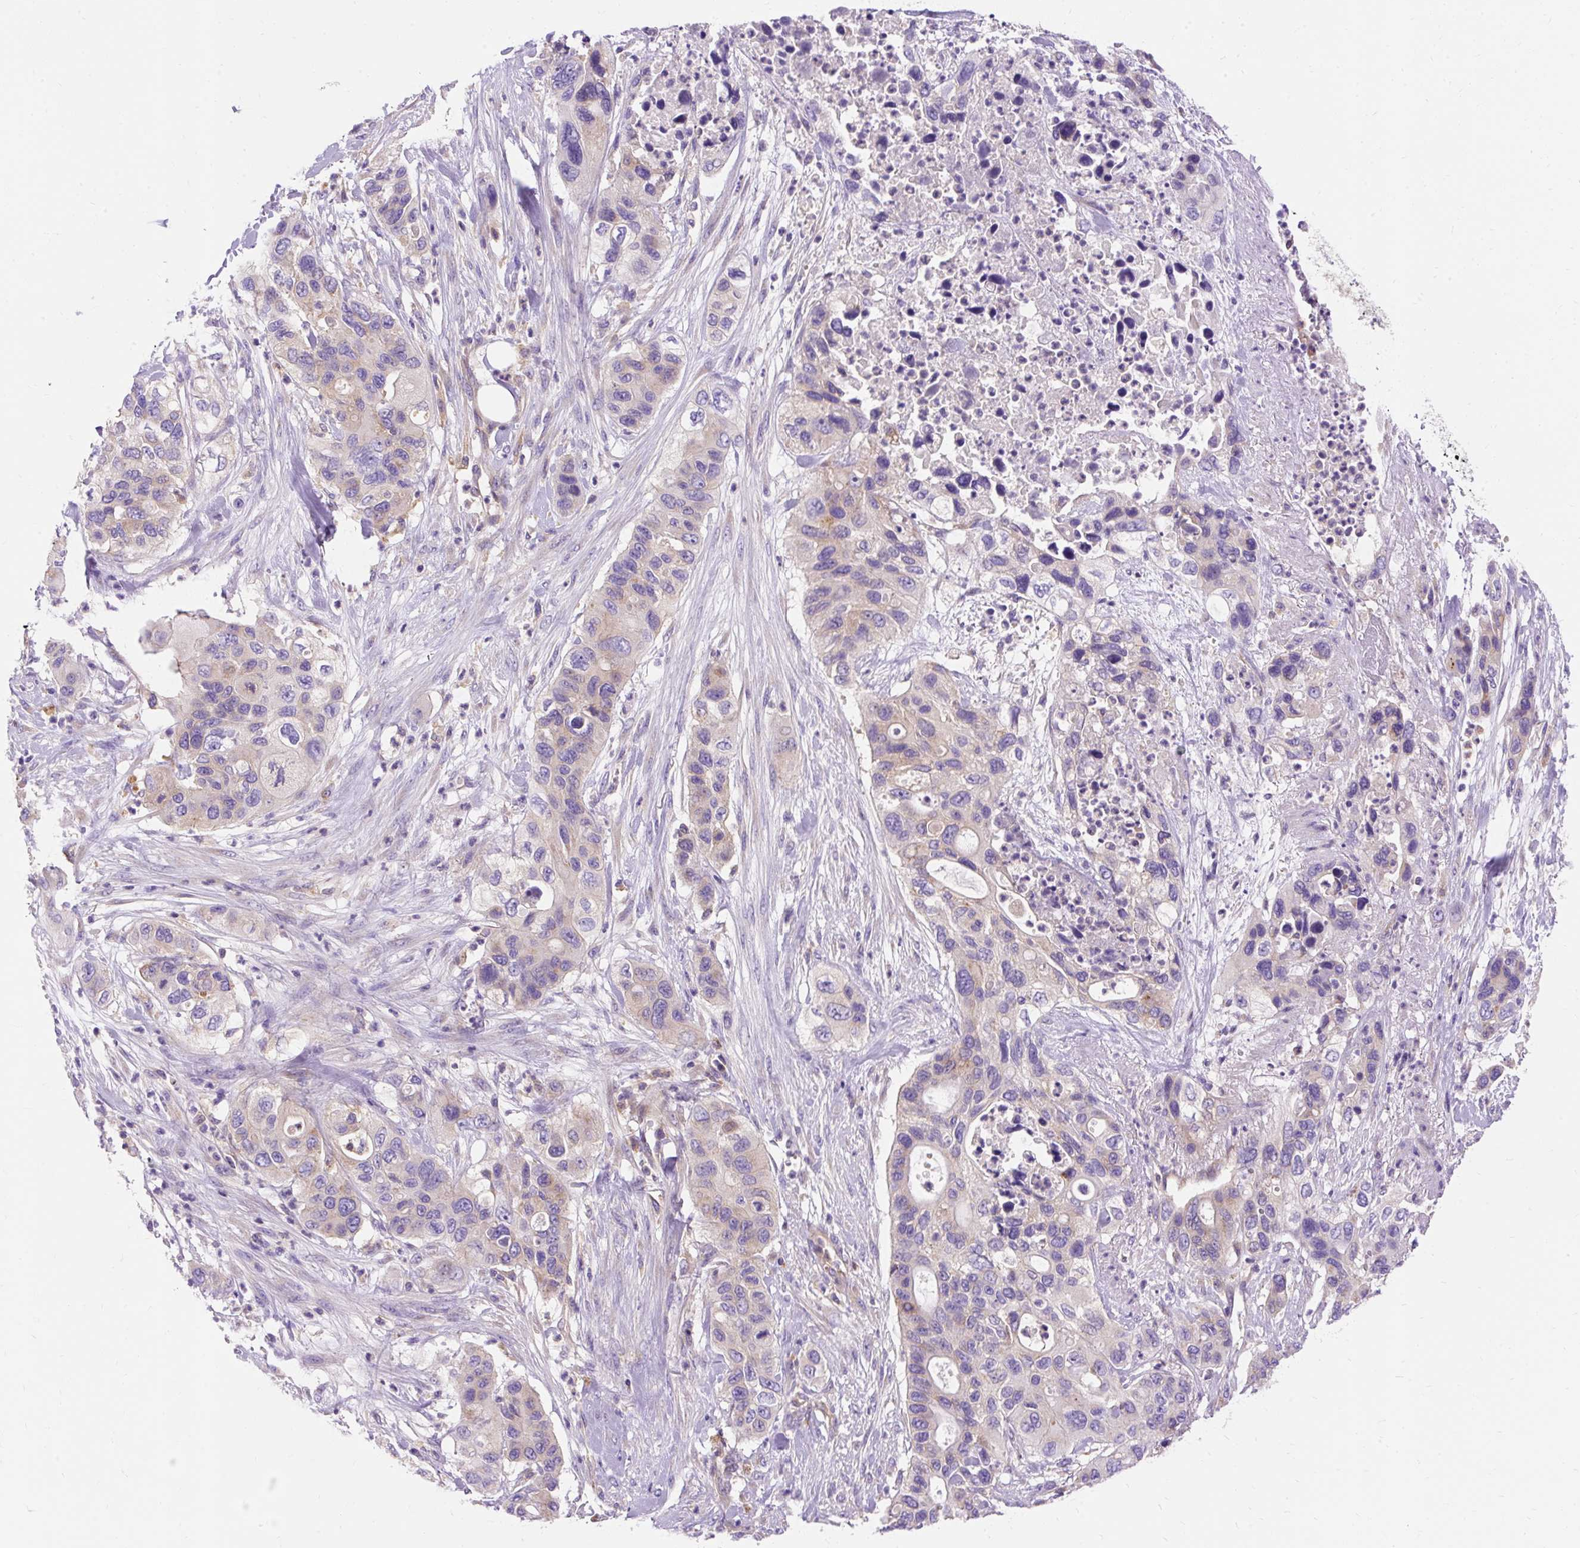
{"staining": {"intensity": "negative", "quantity": "none", "location": "none"}, "tissue": "pancreatic cancer", "cell_type": "Tumor cells", "image_type": "cancer", "snomed": [{"axis": "morphology", "description": "Adenocarcinoma, NOS"}, {"axis": "topography", "description": "Pancreas"}], "caption": "This is an IHC photomicrograph of pancreatic cancer. There is no staining in tumor cells.", "gene": "OR4K15", "patient": {"sex": "female", "age": 71}}